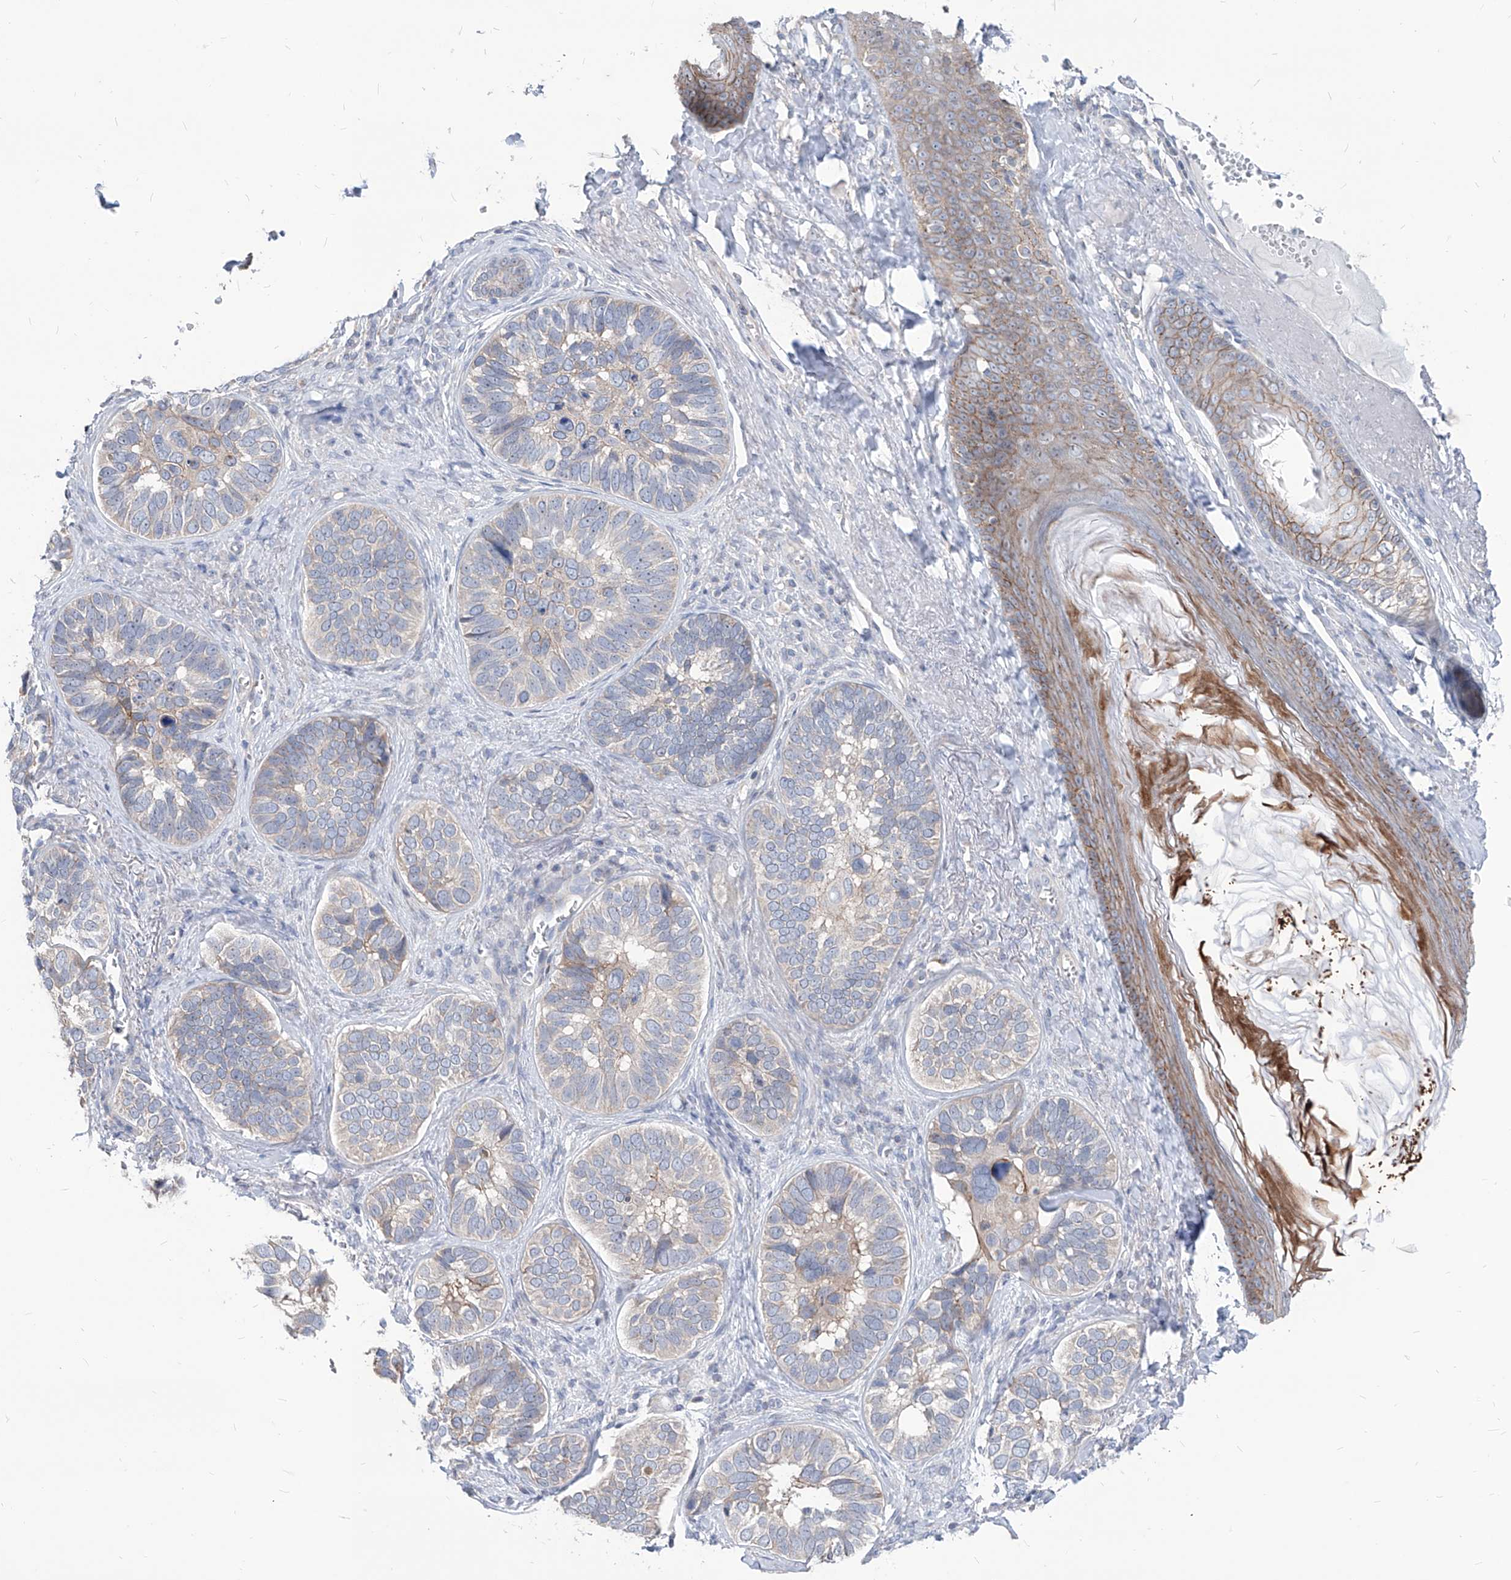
{"staining": {"intensity": "weak", "quantity": "<25%", "location": "cytoplasmic/membranous"}, "tissue": "skin cancer", "cell_type": "Tumor cells", "image_type": "cancer", "snomed": [{"axis": "morphology", "description": "Basal cell carcinoma"}, {"axis": "topography", "description": "Skin"}], "caption": "IHC of human skin cancer (basal cell carcinoma) reveals no expression in tumor cells.", "gene": "AGPS", "patient": {"sex": "male", "age": 62}}